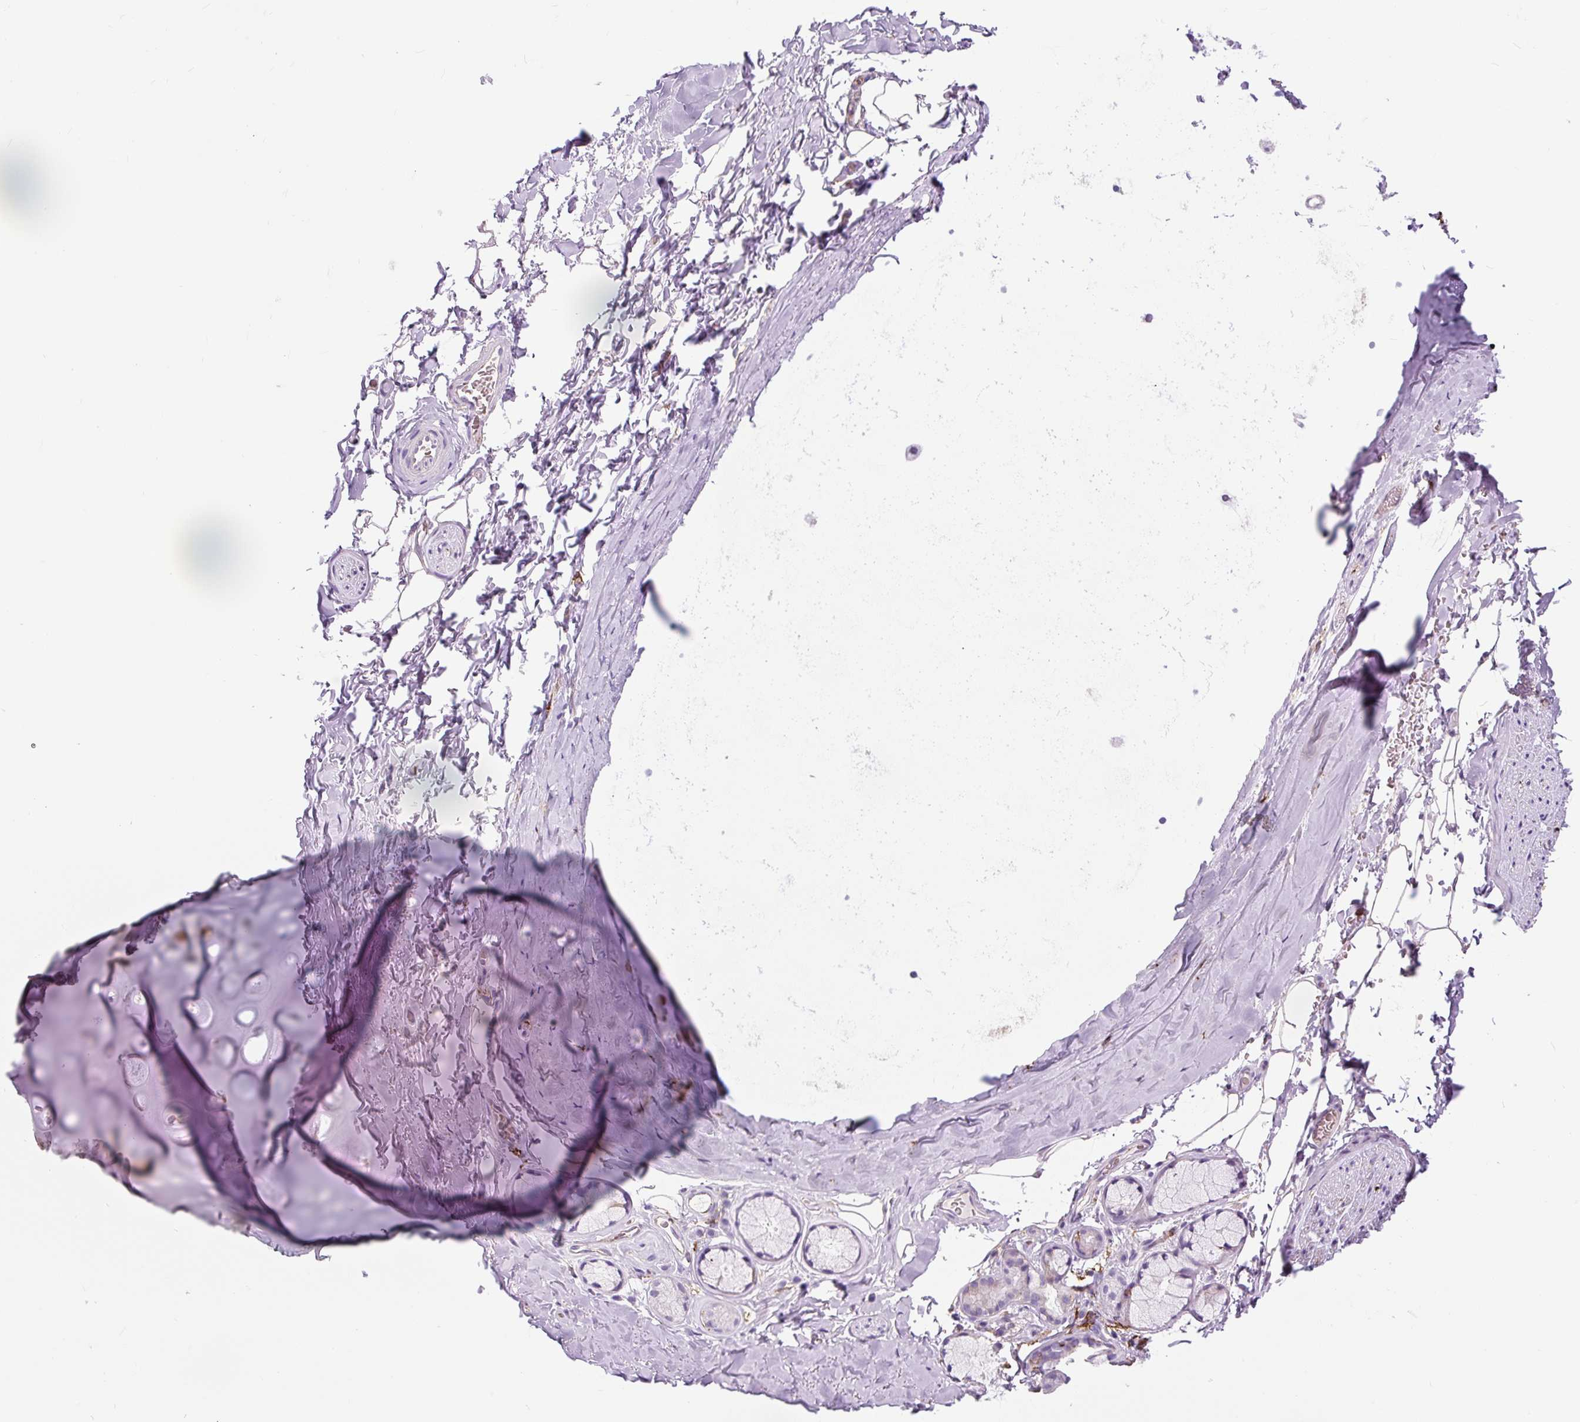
{"staining": {"intensity": "negative", "quantity": "none", "location": "none"}, "tissue": "adipose tissue", "cell_type": "Adipocytes", "image_type": "normal", "snomed": [{"axis": "morphology", "description": "Normal tissue, NOS"}, {"axis": "topography", "description": "Cartilage tissue"}, {"axis": "topography", "description": "Bronchus"}, {"axis": "topography", "description": "Peripheral nerve tissue"}], "caption": "A photomicrograph of adipose tissue stained for a protein reveals no brown staining in adipocytes. (Stains: DAB immunohistochemistry with hematoxylin counter stain, Microscopy: brightfield microscopy at high magnification).", "gene": "HLA", "patient": {"sex": "male", "age": 67}}